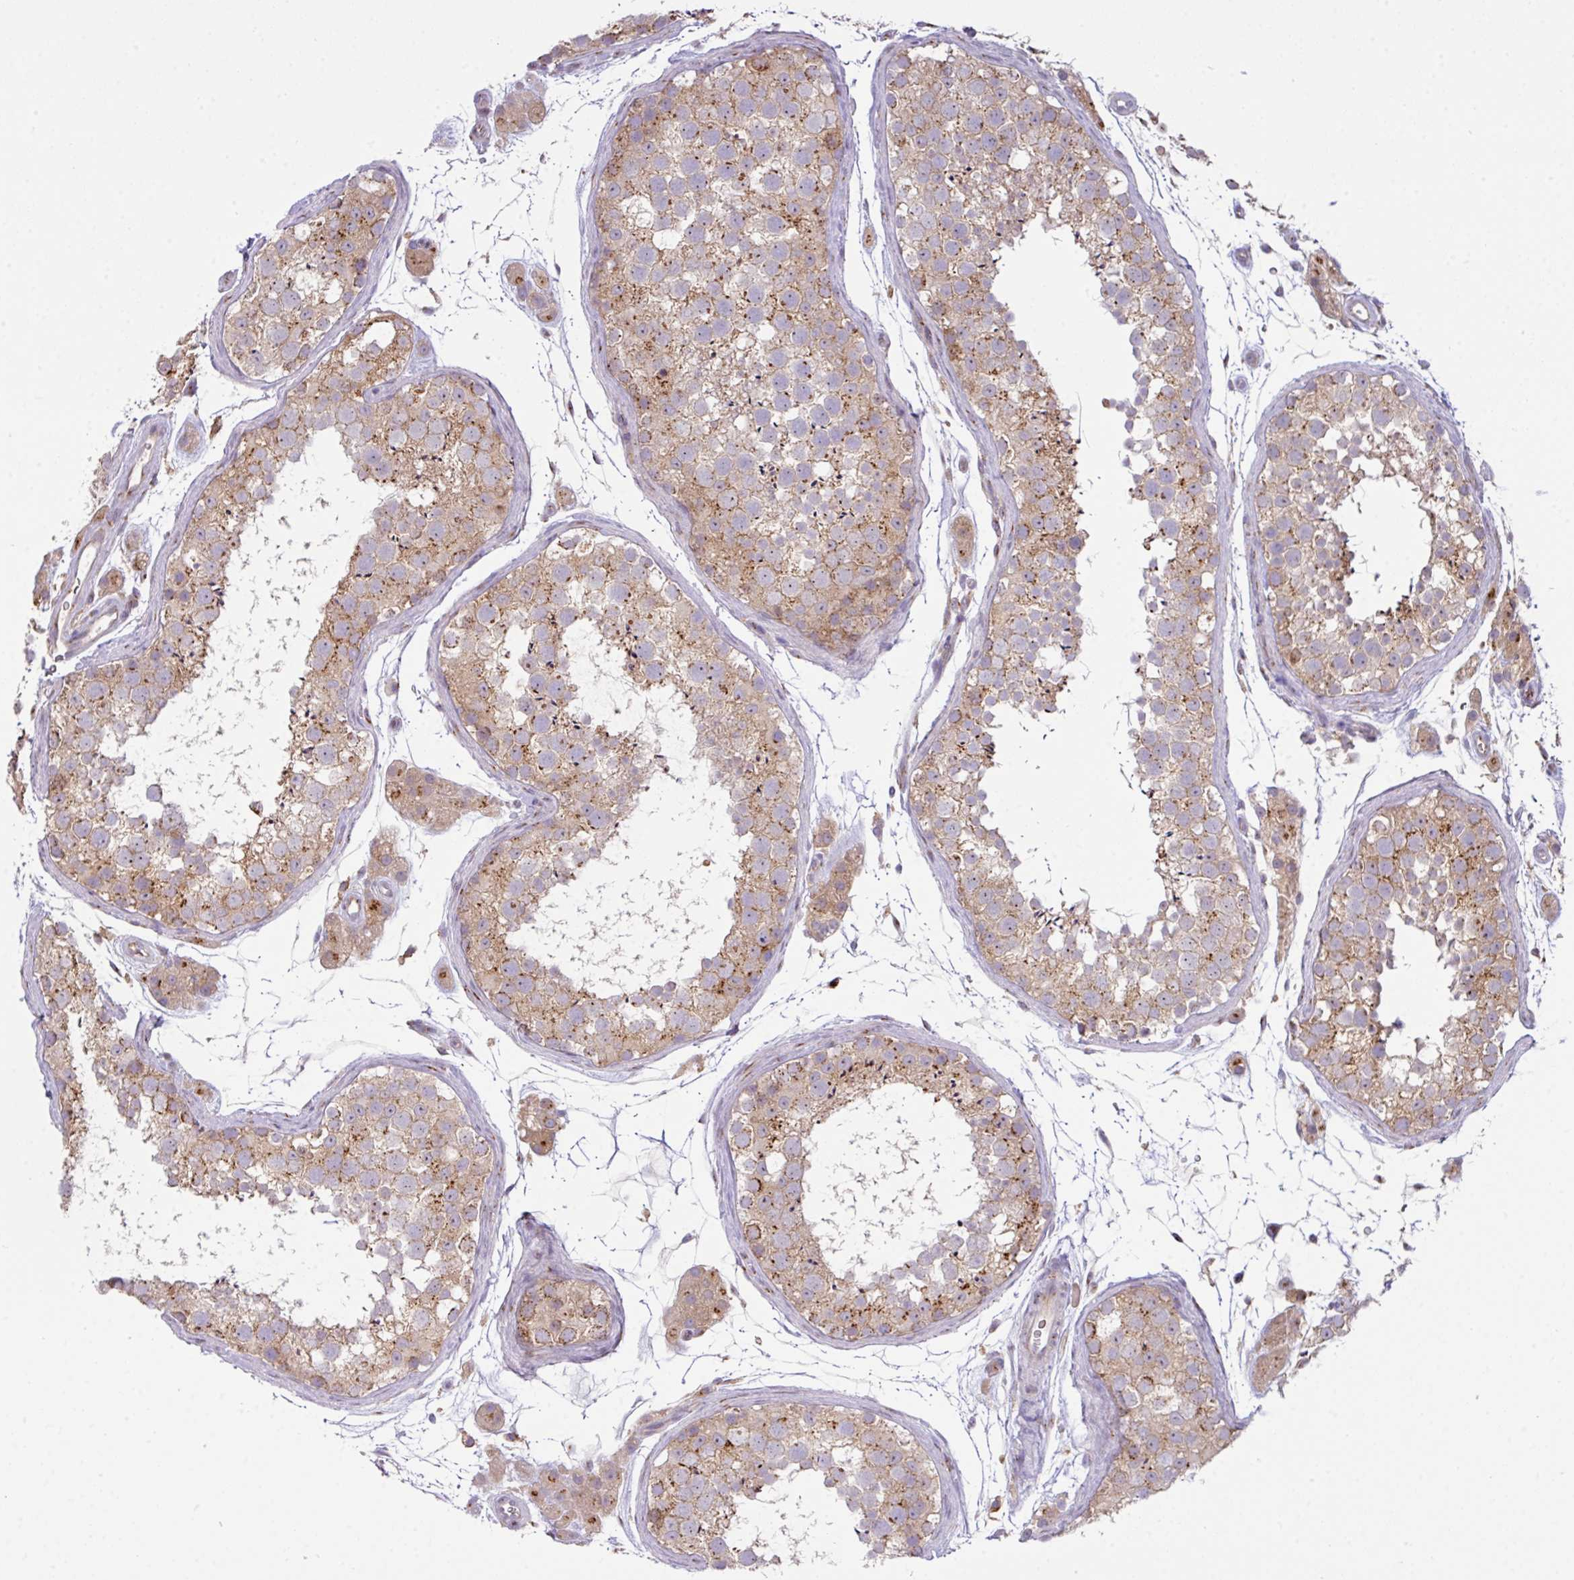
{"staining": {"intensity": "weak", "quantity": ">75%", "location": "cytoplasmic/membranous"}, "tissue": "testis", "cell_type": "Cells in seminiferous ducts", "image_type": "normal", "snomed": [{"axis": "morphology", "description": "Normal tissue, NOS"}, {"axis": "topography", "description": "Testis"}], "caption": "Brown immunohistochemical staining in benign testis displays weak cytoplasmic/membranous expression in about >75% of cells in seminiferous ducts. The staining was performed using DAB to visualize the protein expression in brown, while the nuclei were stained in blue with hematoxylin (Magnification: 20x).", "gene": "VTI1A", "patient": {"sex": "male", "age": 41}}